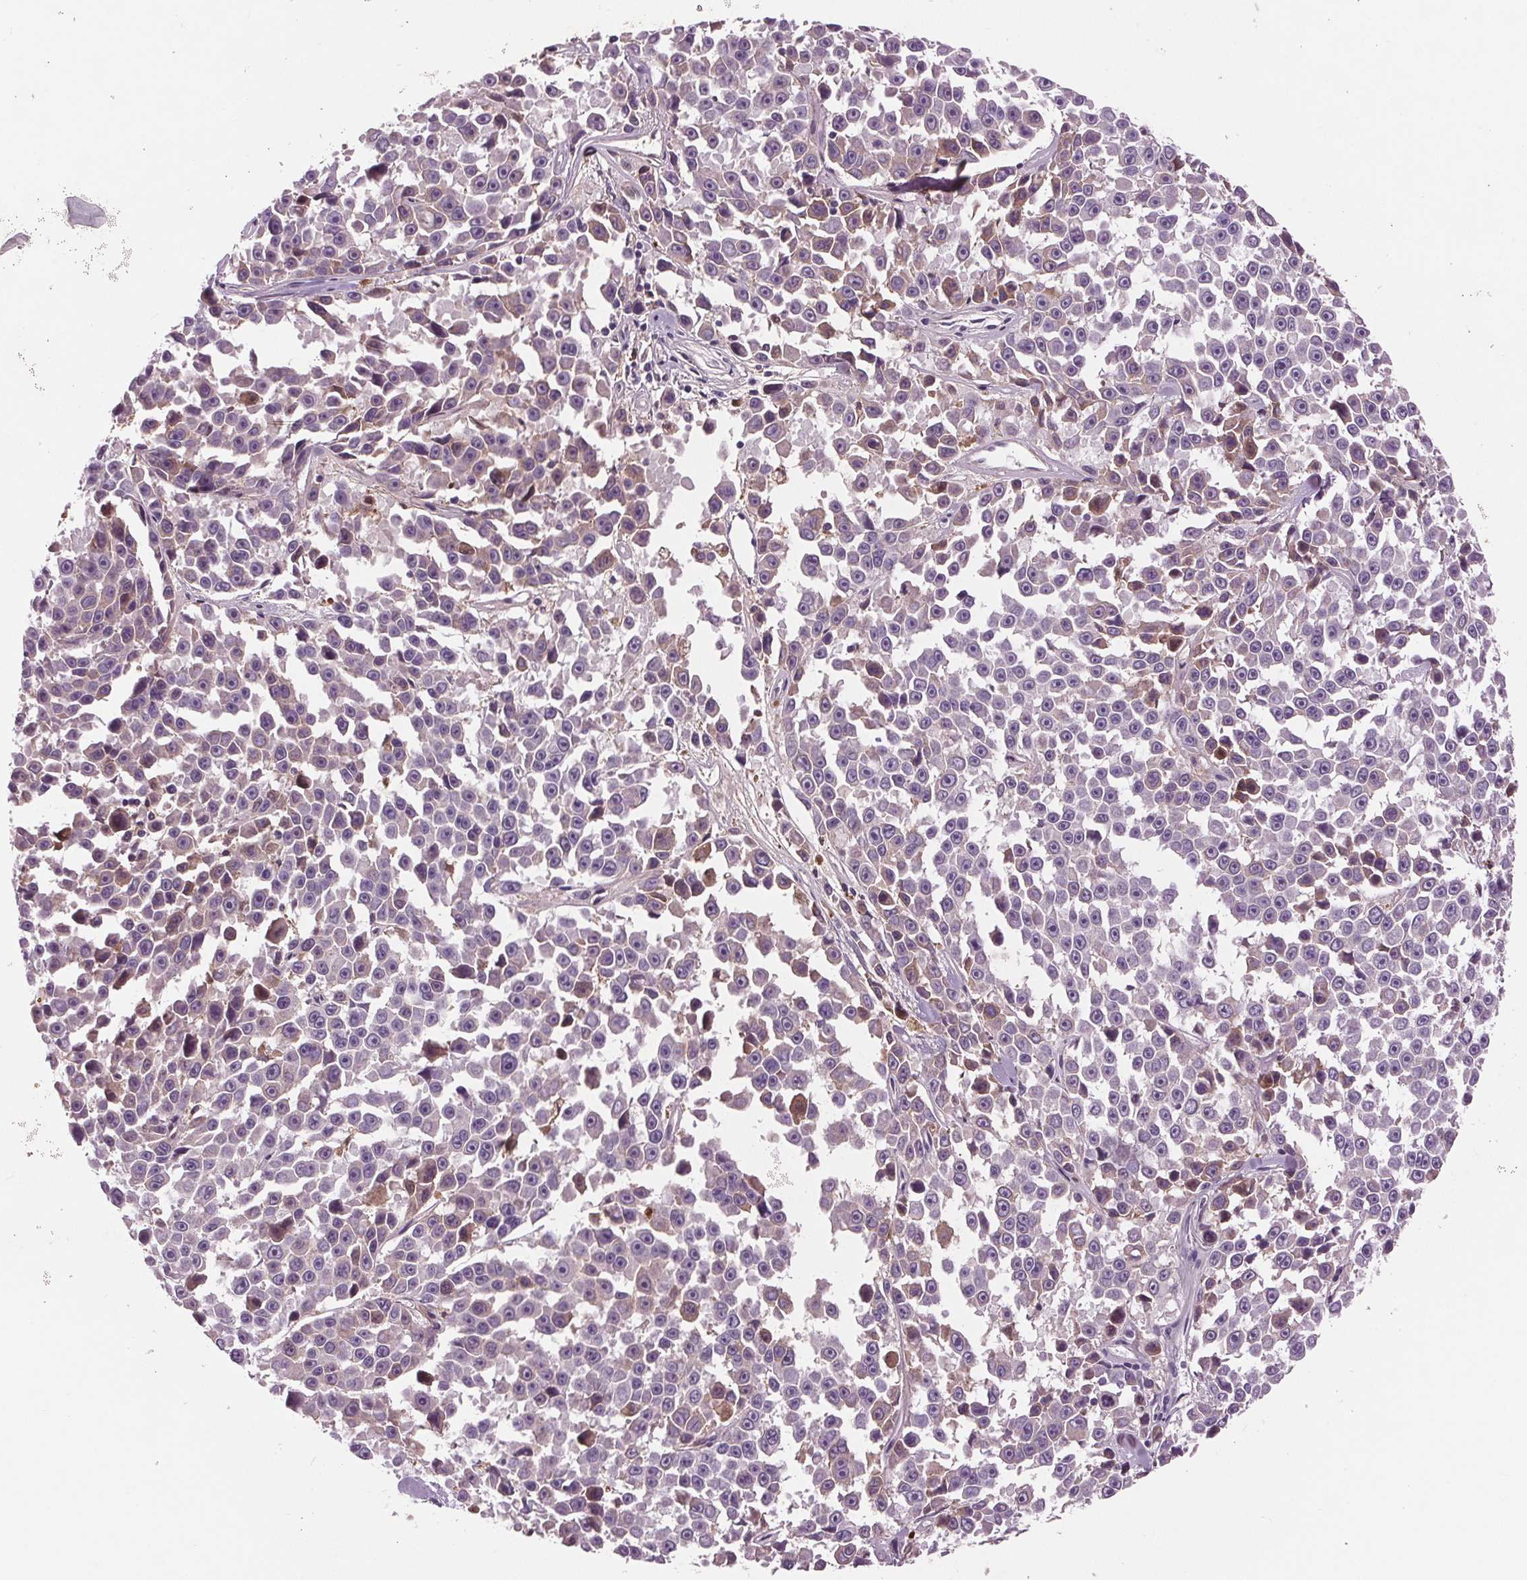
{"staining": {"intensity": "negative", "quantity": "none", "location": "none"}, "tissue": "melanoma", "cell_type": "Tumor cells", "image_type": "cancer", "snomed": [{"axis": "morphology", "description": "Malignant melanoma, NOS"}, {"axis": "topography", "description": "Skin"}], "caption": "Protein analysis of melanoma exhibits no significant expression in tumor cells.", "gene": "C6", "patient": {"sex": "female", "age": 66}}